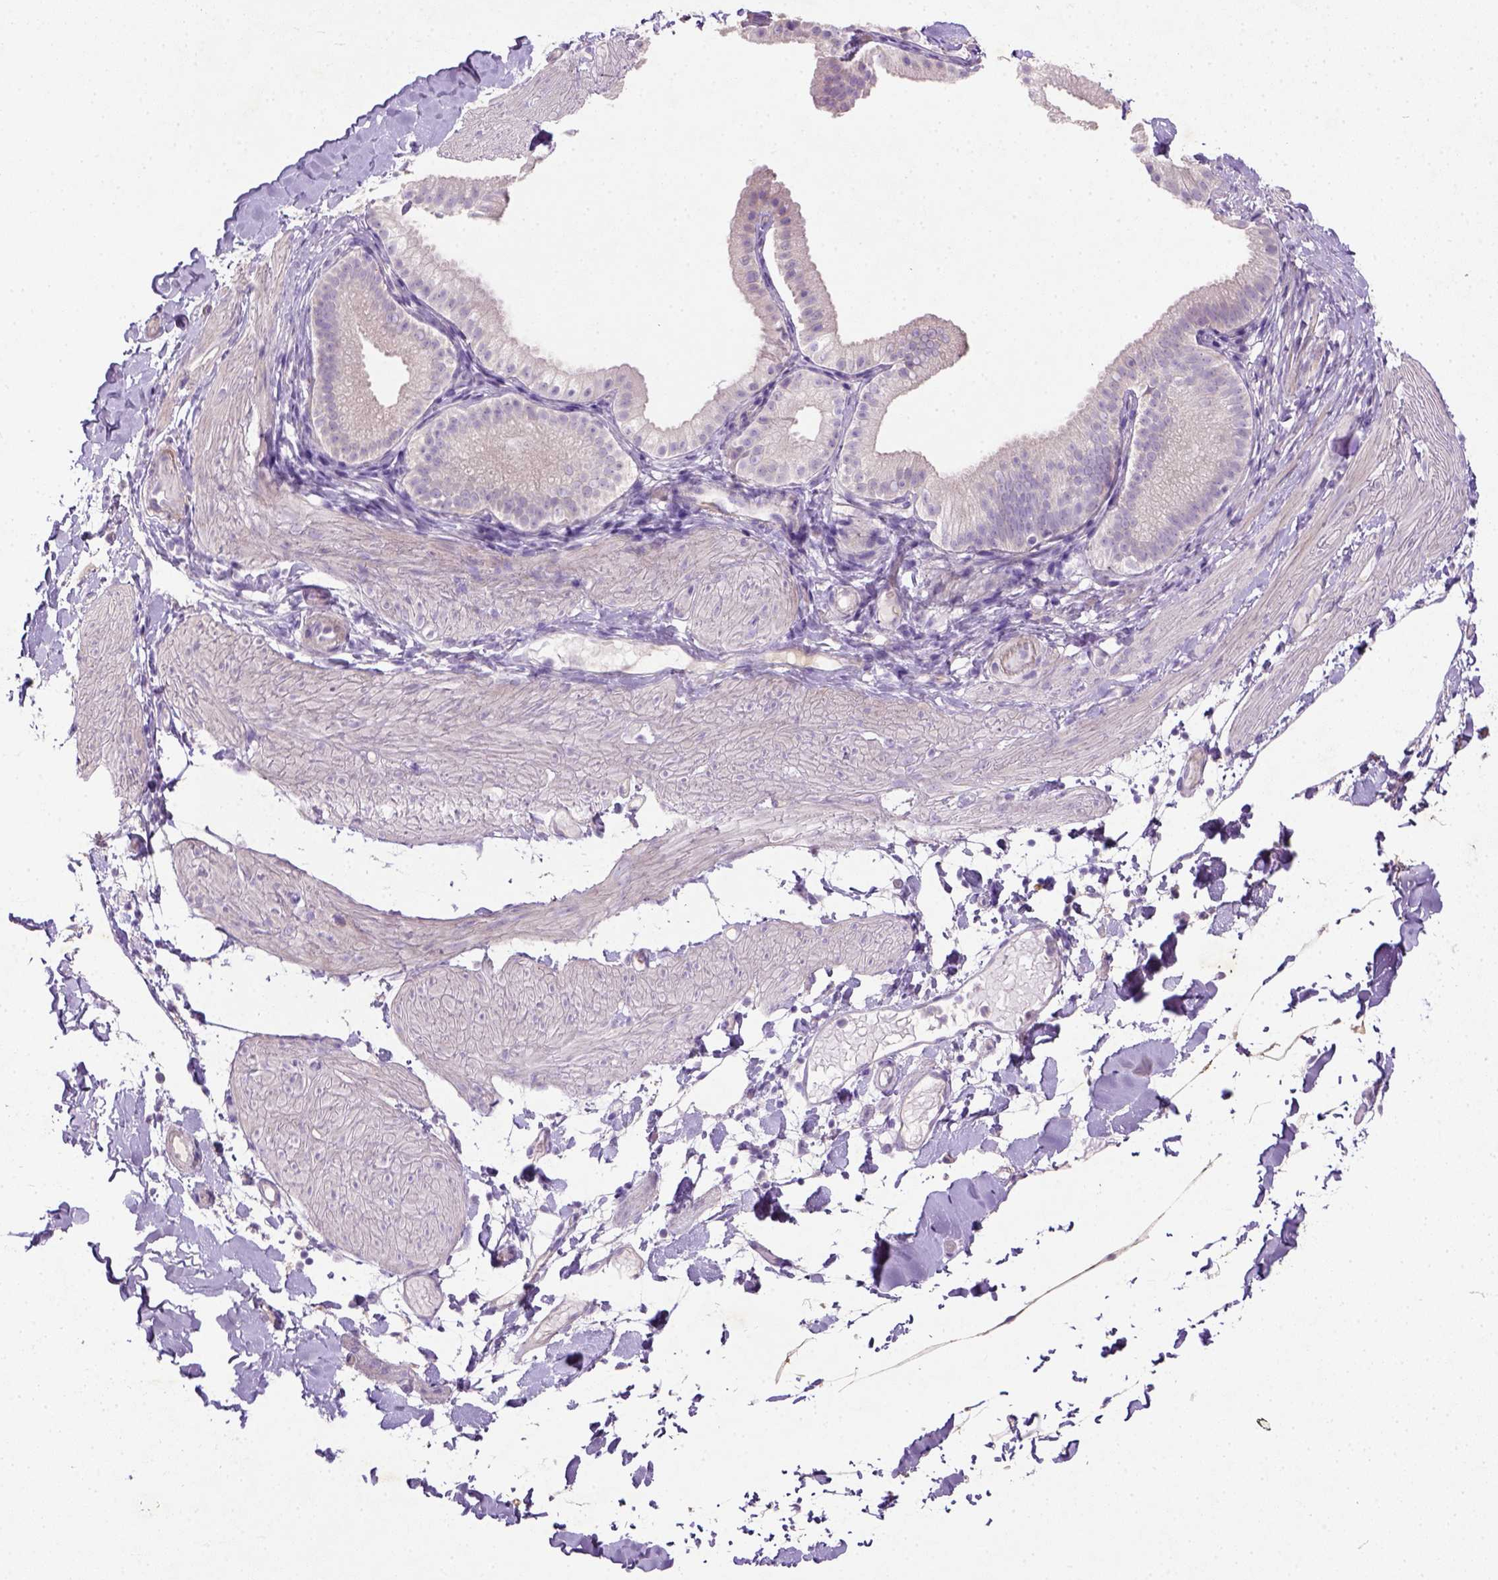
{"staining": {"intensity": "negative", "quantity": "none", "location": "none"}, "tissue": "adipose tissue", "cell_type": "Adipocytes", "image_type": "normal", "snomed": [{"axis": "morphology", "description": "Normal tissue, NOS"}, {"axis": "topography", "description": "Gallbladder"}, {"axis": "topography", "description": "Peripheral nerve tissue"}], "caption": "This histopathology image is of unremarkable adipose tissue stained with immunohistochemistry to label a protein in brown with the nuclei are counter-stained blue. There is no expression in adipocytes.", "gene": "NUDT2", "patient": {"sex": "female", "age": 45}}